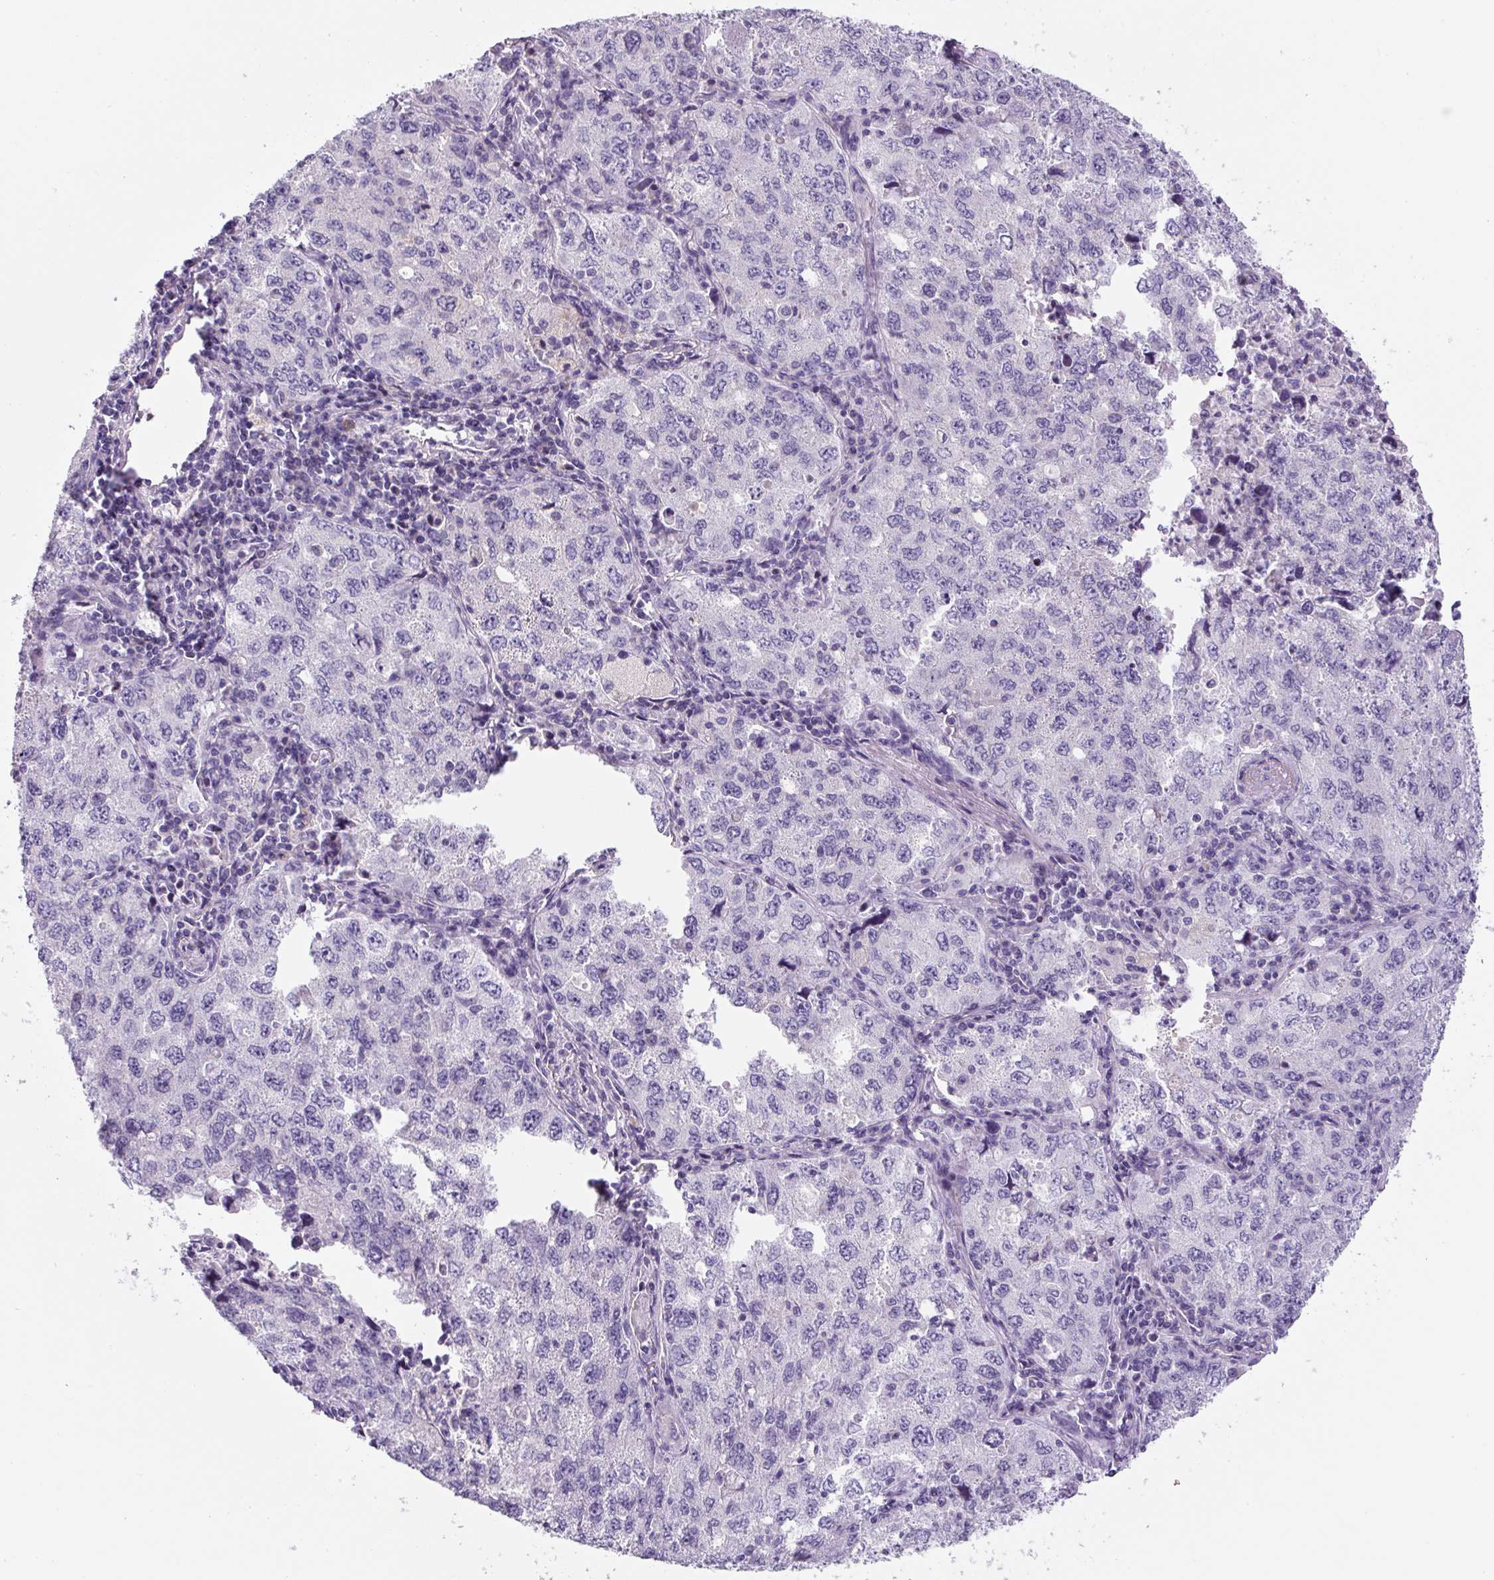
{"staining": {"intensity": "negative", "quantity": "none", "location": "none"}, "tissue": "lung cancer", "cell_type": "Tumor cells", "image_type": "cancer", "snomed": [{"axis": "morphology", "description": "Adenocarcinoma, NOS"}, {"axis": "topography", "description": "Lung"}], "caption": "DAB (3,3'-diaminobenzidine) immunohistochemical staining of lung cancer (adenocarcinoma) shows no significant positivity in tumor cells.", "gene": "YIF1B", "patient": {"sex": "female", "age": 57}}